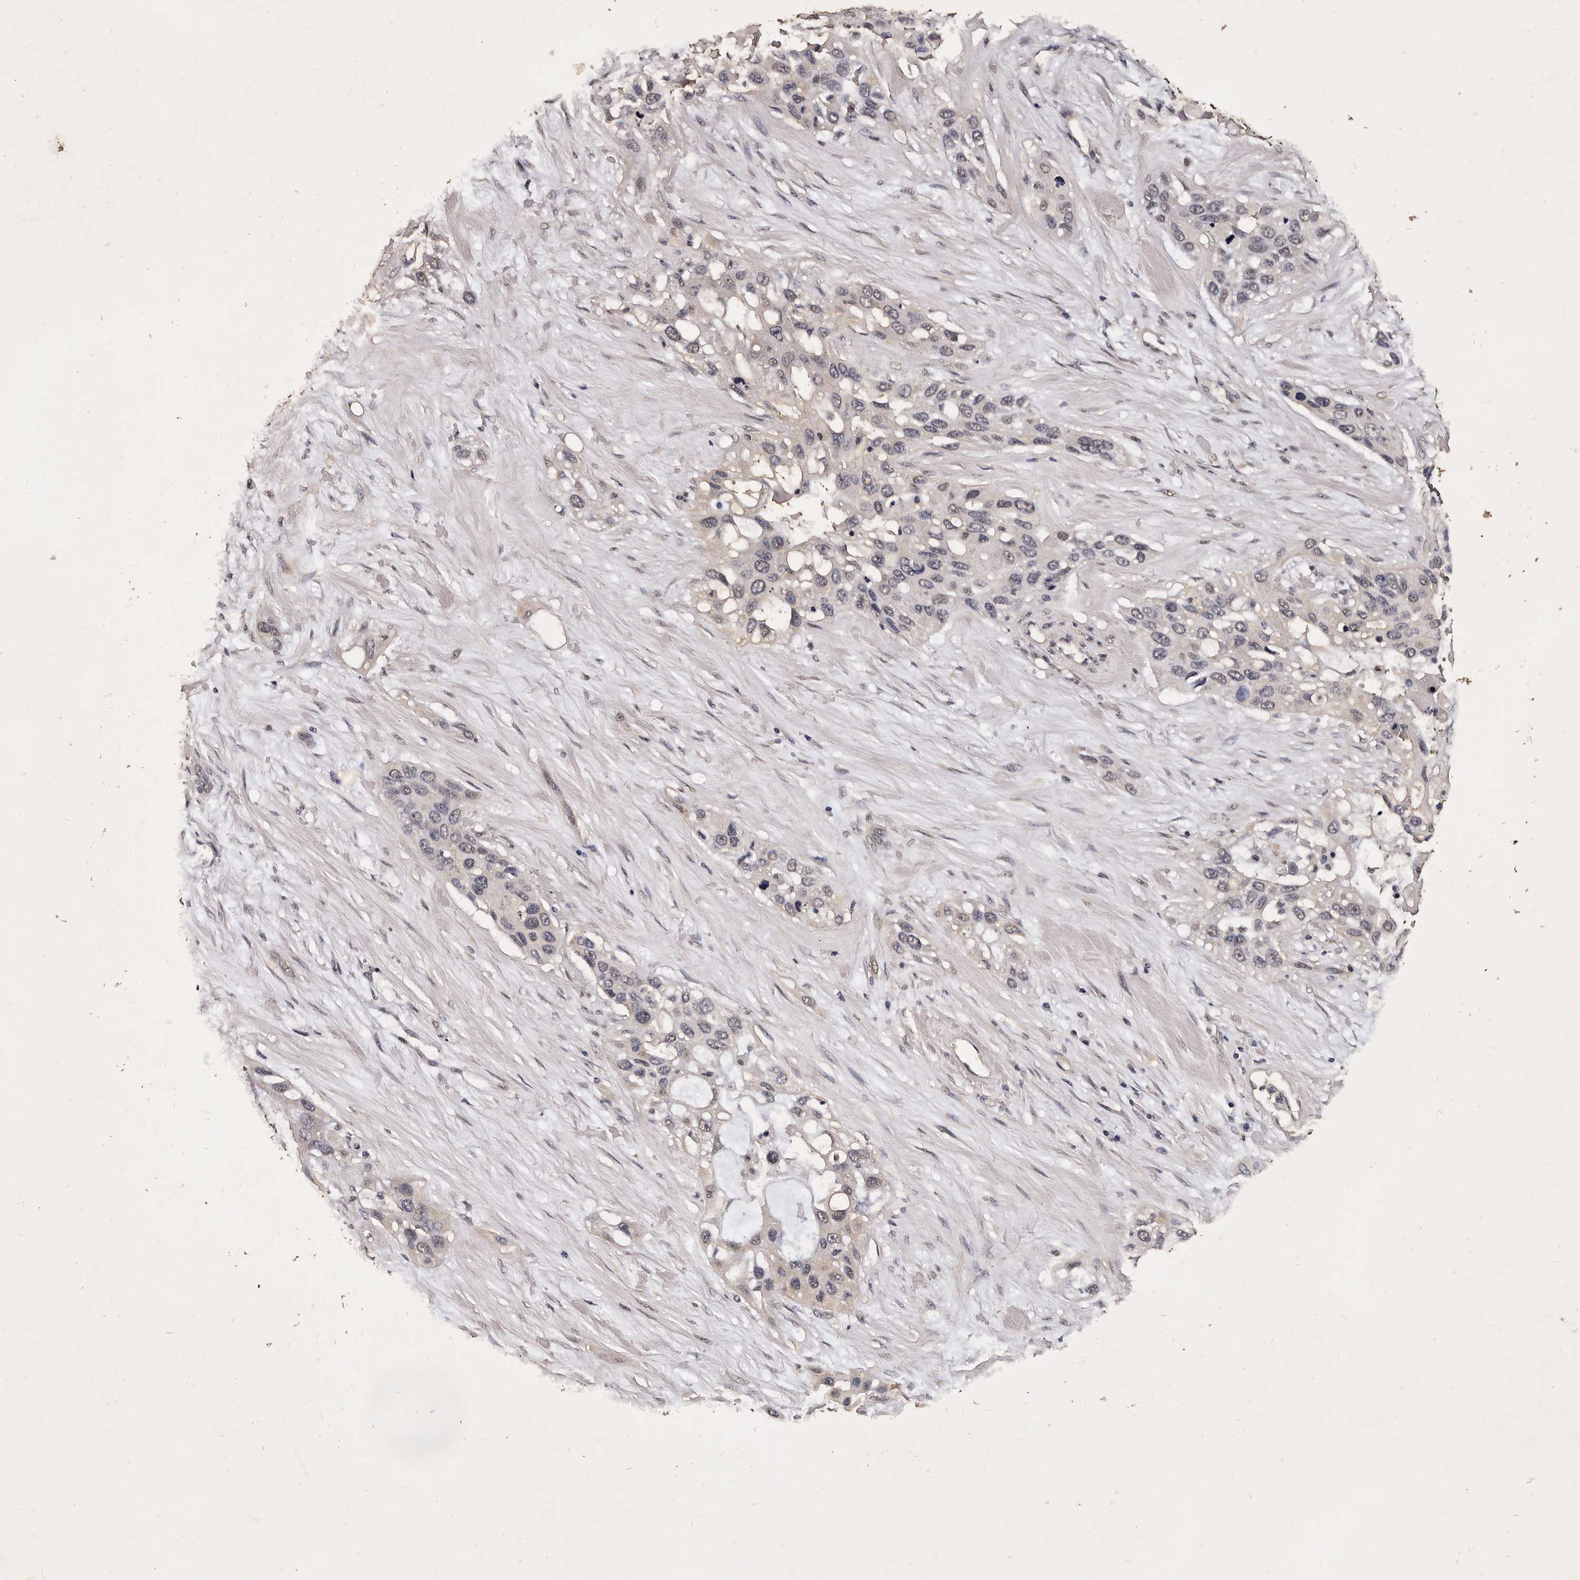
{"staining": {"intensity": "negative", "quantity": "none", "location": "none"}, "tissue": "pancreatic cancer", "cell_type": "Tumor cells", "image_type": "cancer", "snomed": [{"axis": "morphology", "description": "Adenocarcinoma, NOS"}, {"axis": "topography", "description": "Pancreas"}], "caption": "Human pancreatic cancer (adenocarcinoma) stained for a protein using immunohistochemistry (IHC) shows no expression in tumor cells.", "gene": "PARS2", "patient": {"sex": "female", "age": 60}}